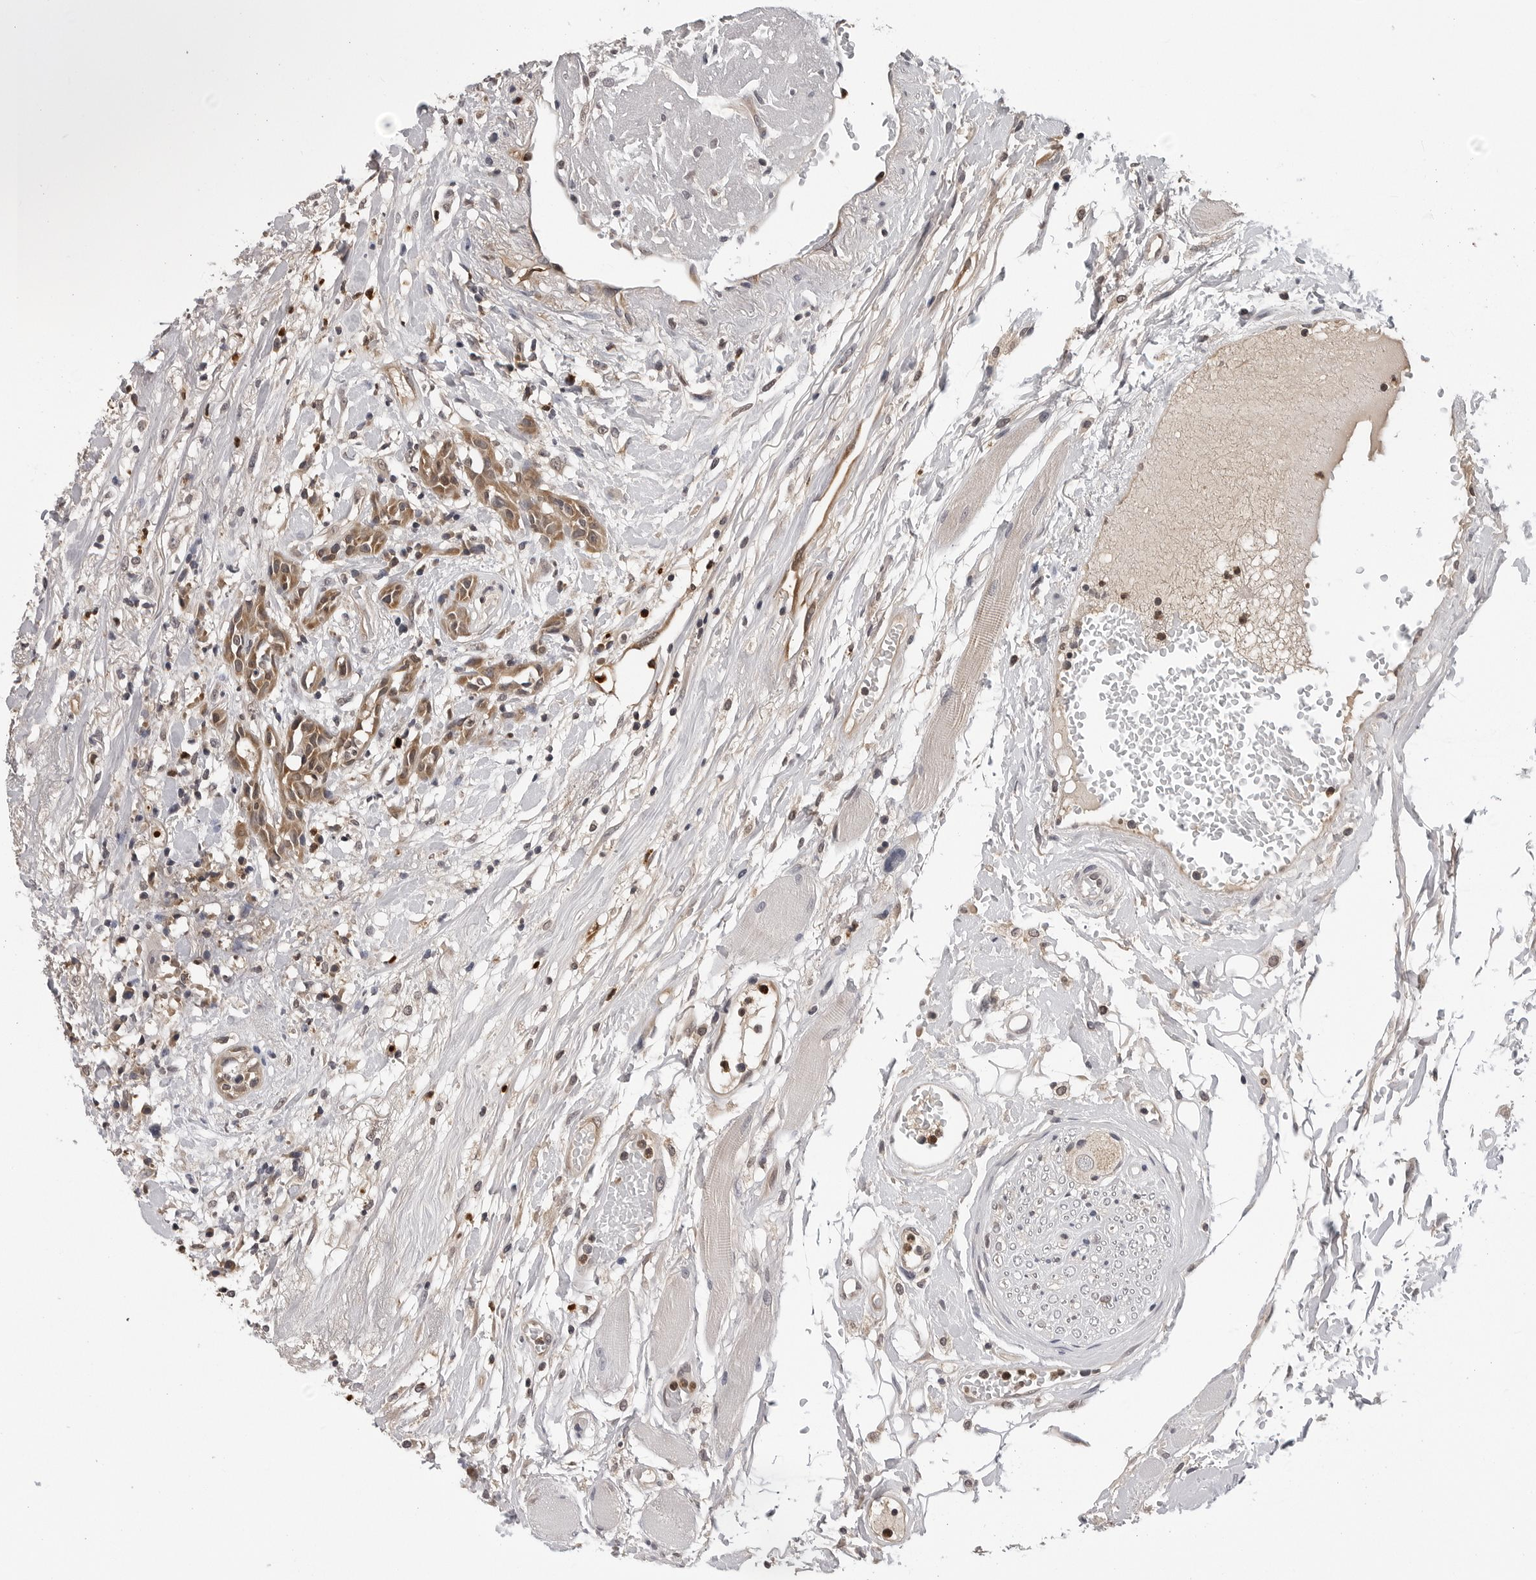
{"staining": {"intensity": "moderate", "quantity": ">75%", "location": "cytoplasmic/membranous"}, "tissue": "head and neck cancer", "cell_type": "Tumor cells", "image_type": "cancer", "snomed": [{"axis": "morphology", "description": "Normal tissue, NOS"}, {"axis": "morphology", "description": "Squamous cell carcinoma, NOS"}, {"axis": "topography", "description": "Cartilage tissue"}, {"axis": "topography", "description": "Head-Neck"}], "caption": "Moderate cytoplasmic/membranous staining is seen in about >75% of tumor cells in head and neck squamous cell carcinoma.", "gene": "TRMT13", "patient": {"sex": "male", "age": 62}}